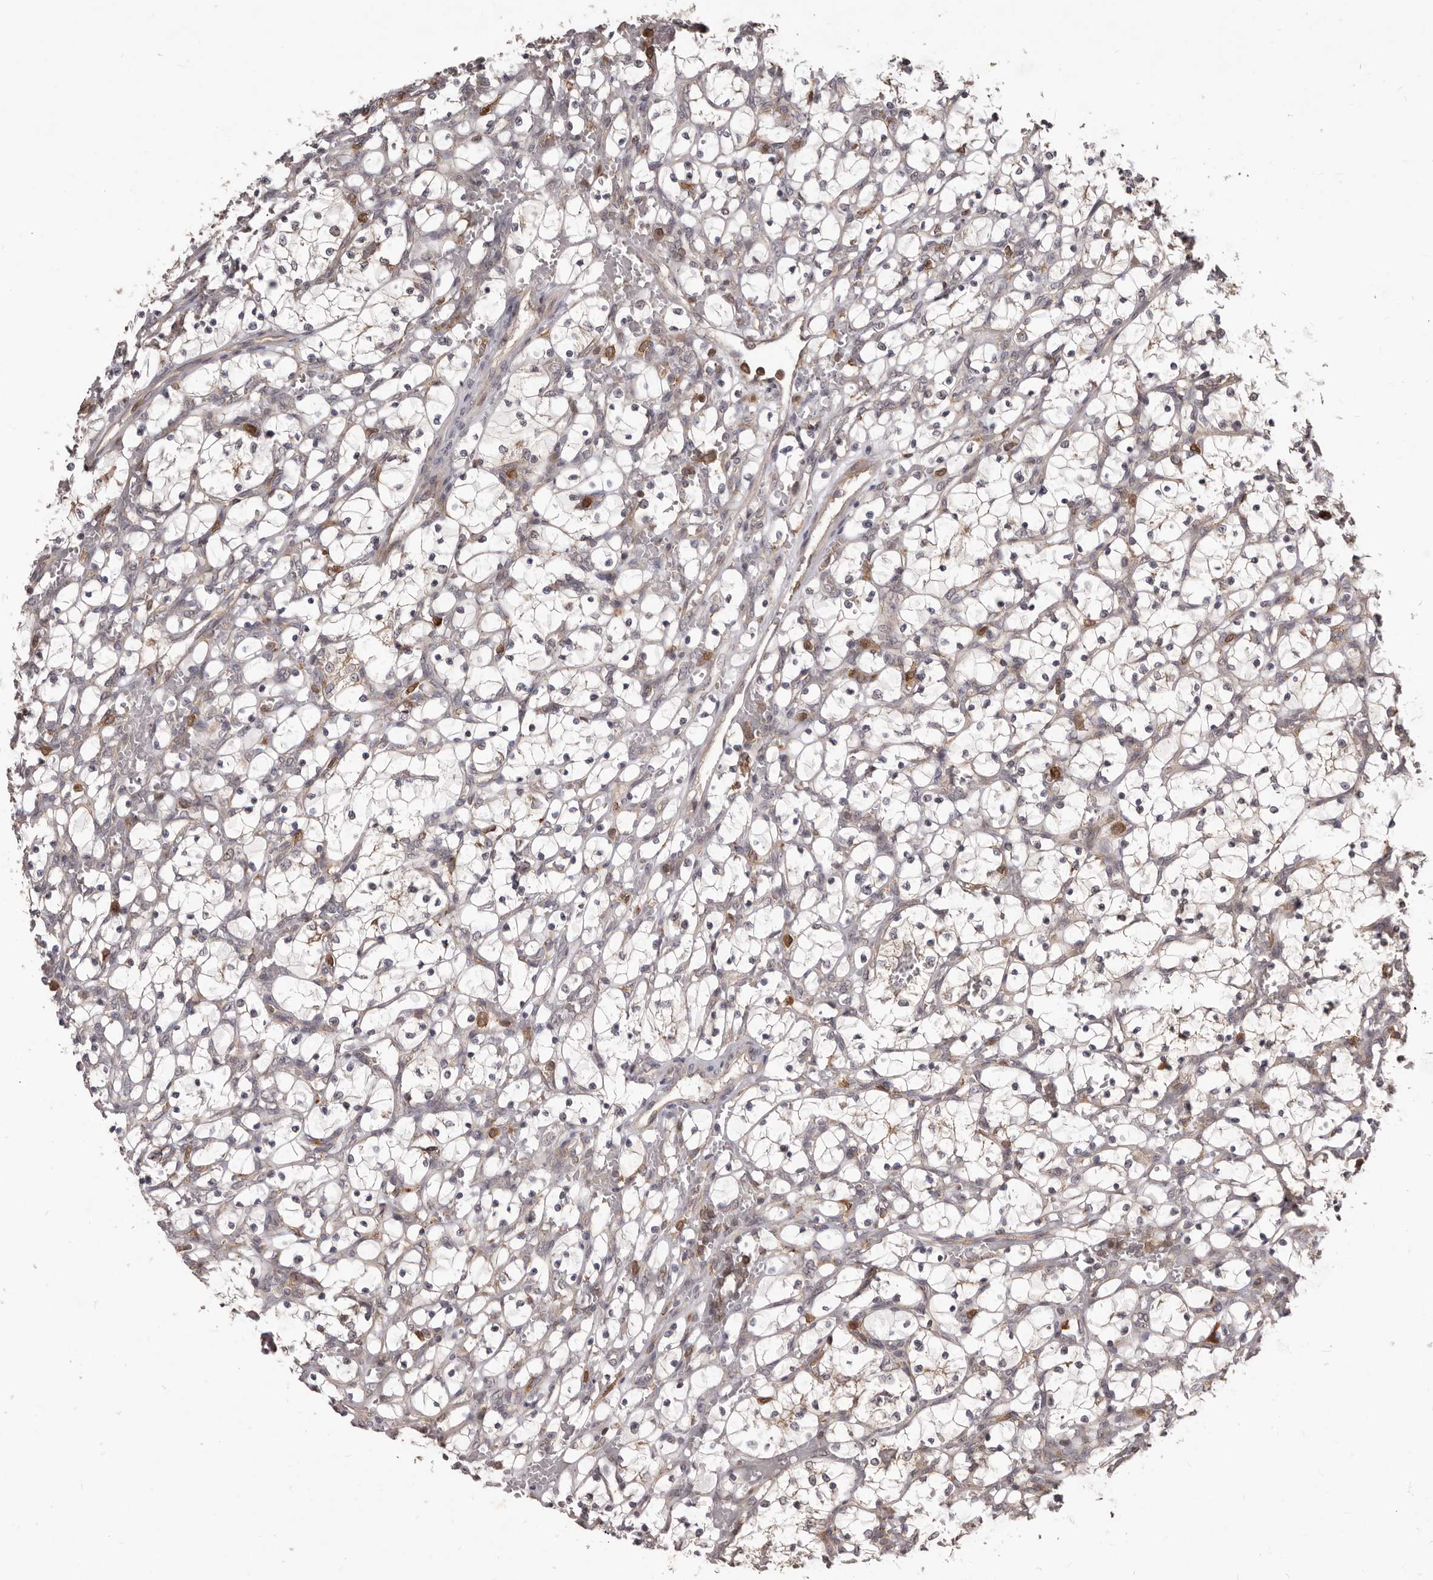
{"staining": {"intensity": "negative", "quantity": "none", "location": "none"}, "tissue": "renal cancer", "cell_type": "Tumor cells", "image_type": "cancer", "snomed": [{"axis": "morphology", "description": "Adenocarcinoma, NOS"}, {"axis": "topography", "description": "Kidney"}], "caption": "Histopathology image shows no significant protein positivity in tumor cells of renal cancer (adenocarcinoma).", "gene": "RNF187", "patient": {"sex": "female", "age": 69}}